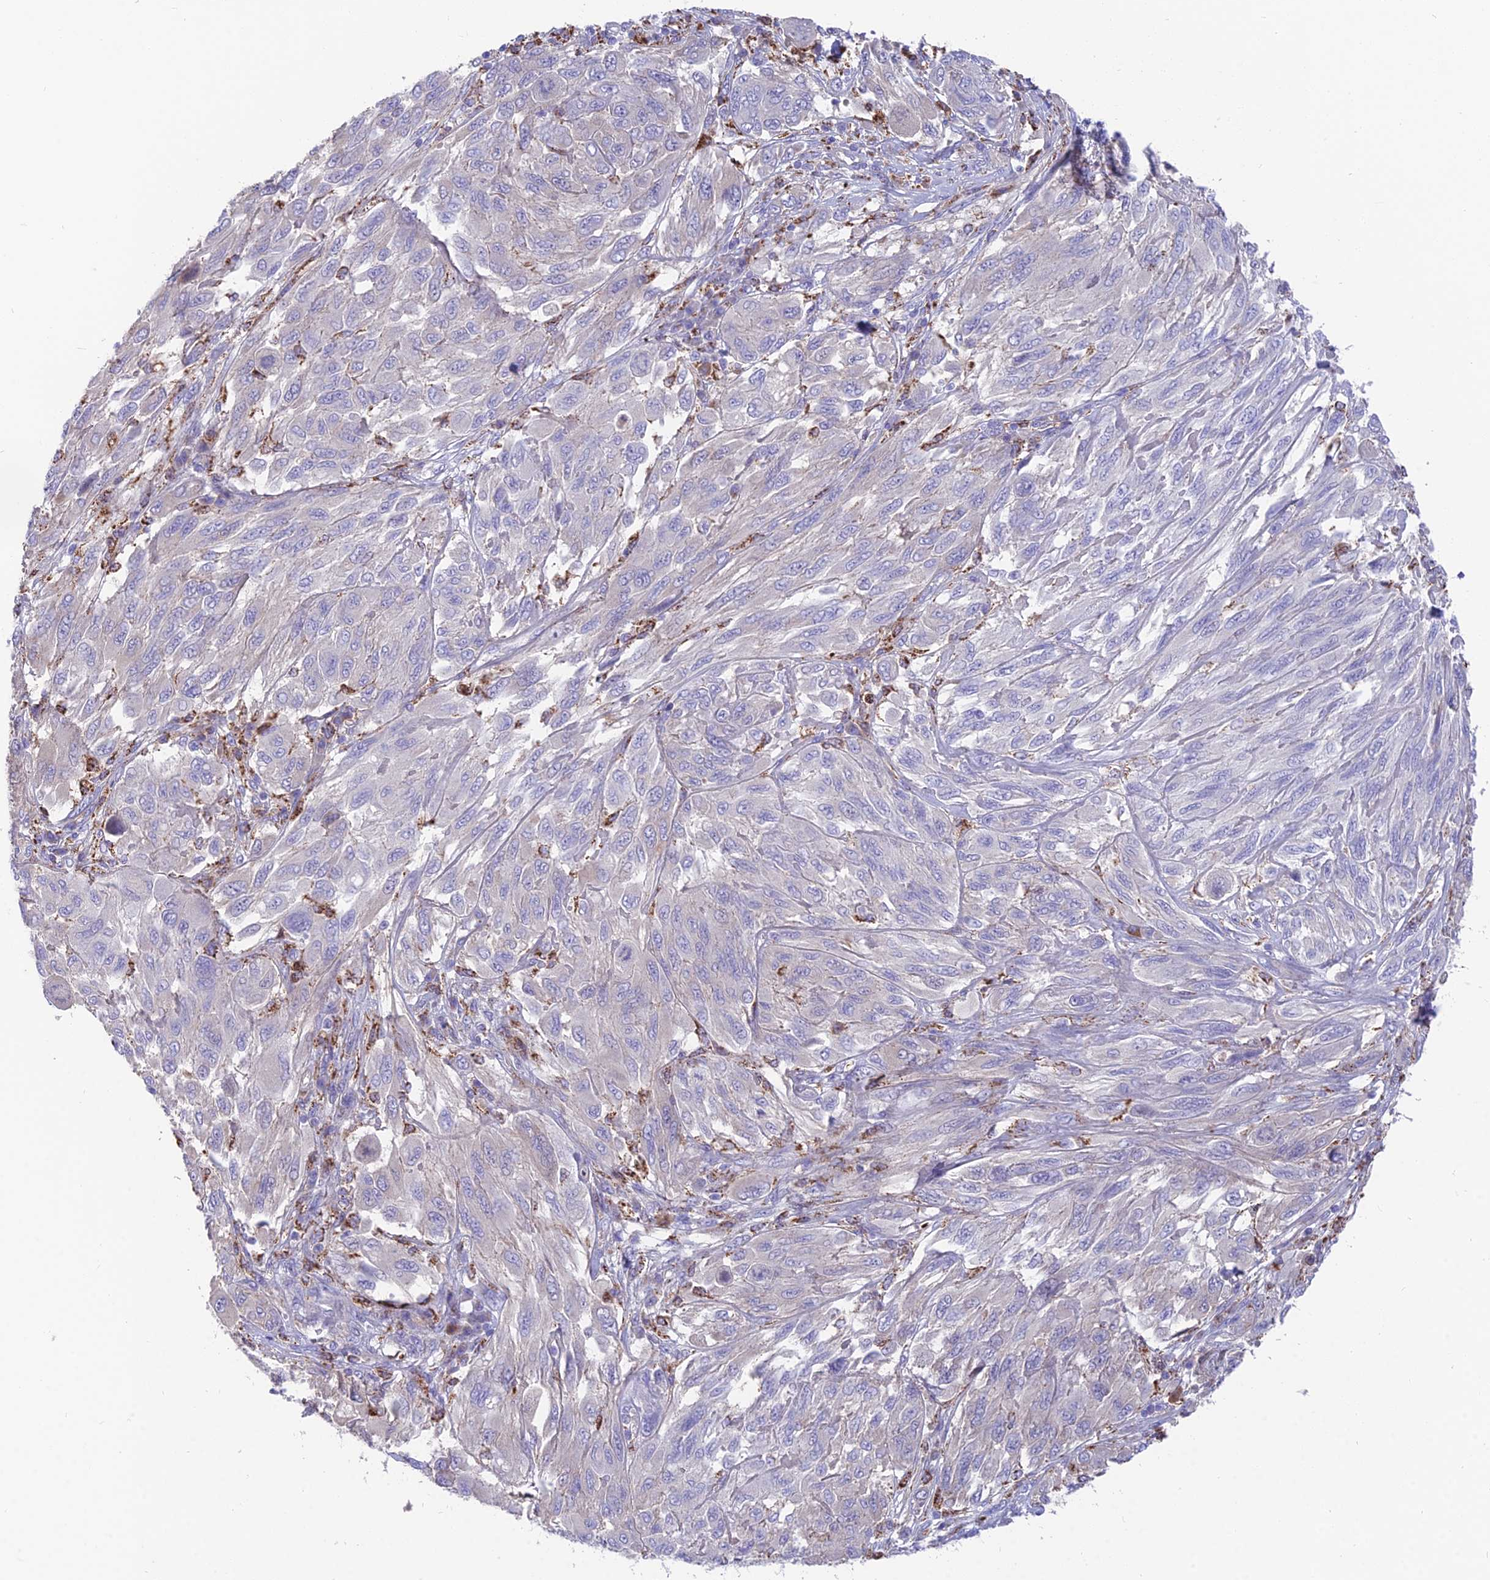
{"staining": {"intensity": "negative", "quantity": "none", "location": "none"}, "tissue": "melanoma", "cell_type": "Tumor cells", "image_type": "cancer", "snomed": [{"axis": "morphology", "description": "Malignant melanoma, NOS"}, {"axis": "topography", "description": "Skin"}], "caption": "This photomicrograph is of melanoma stained with immunohistochemistry to label a protein in brown with the nuclei are counter-stained blue. There is no positivity in tumor cells.", "gene": "TIGD6", "patient": {"sex": "female", "age": 91}}